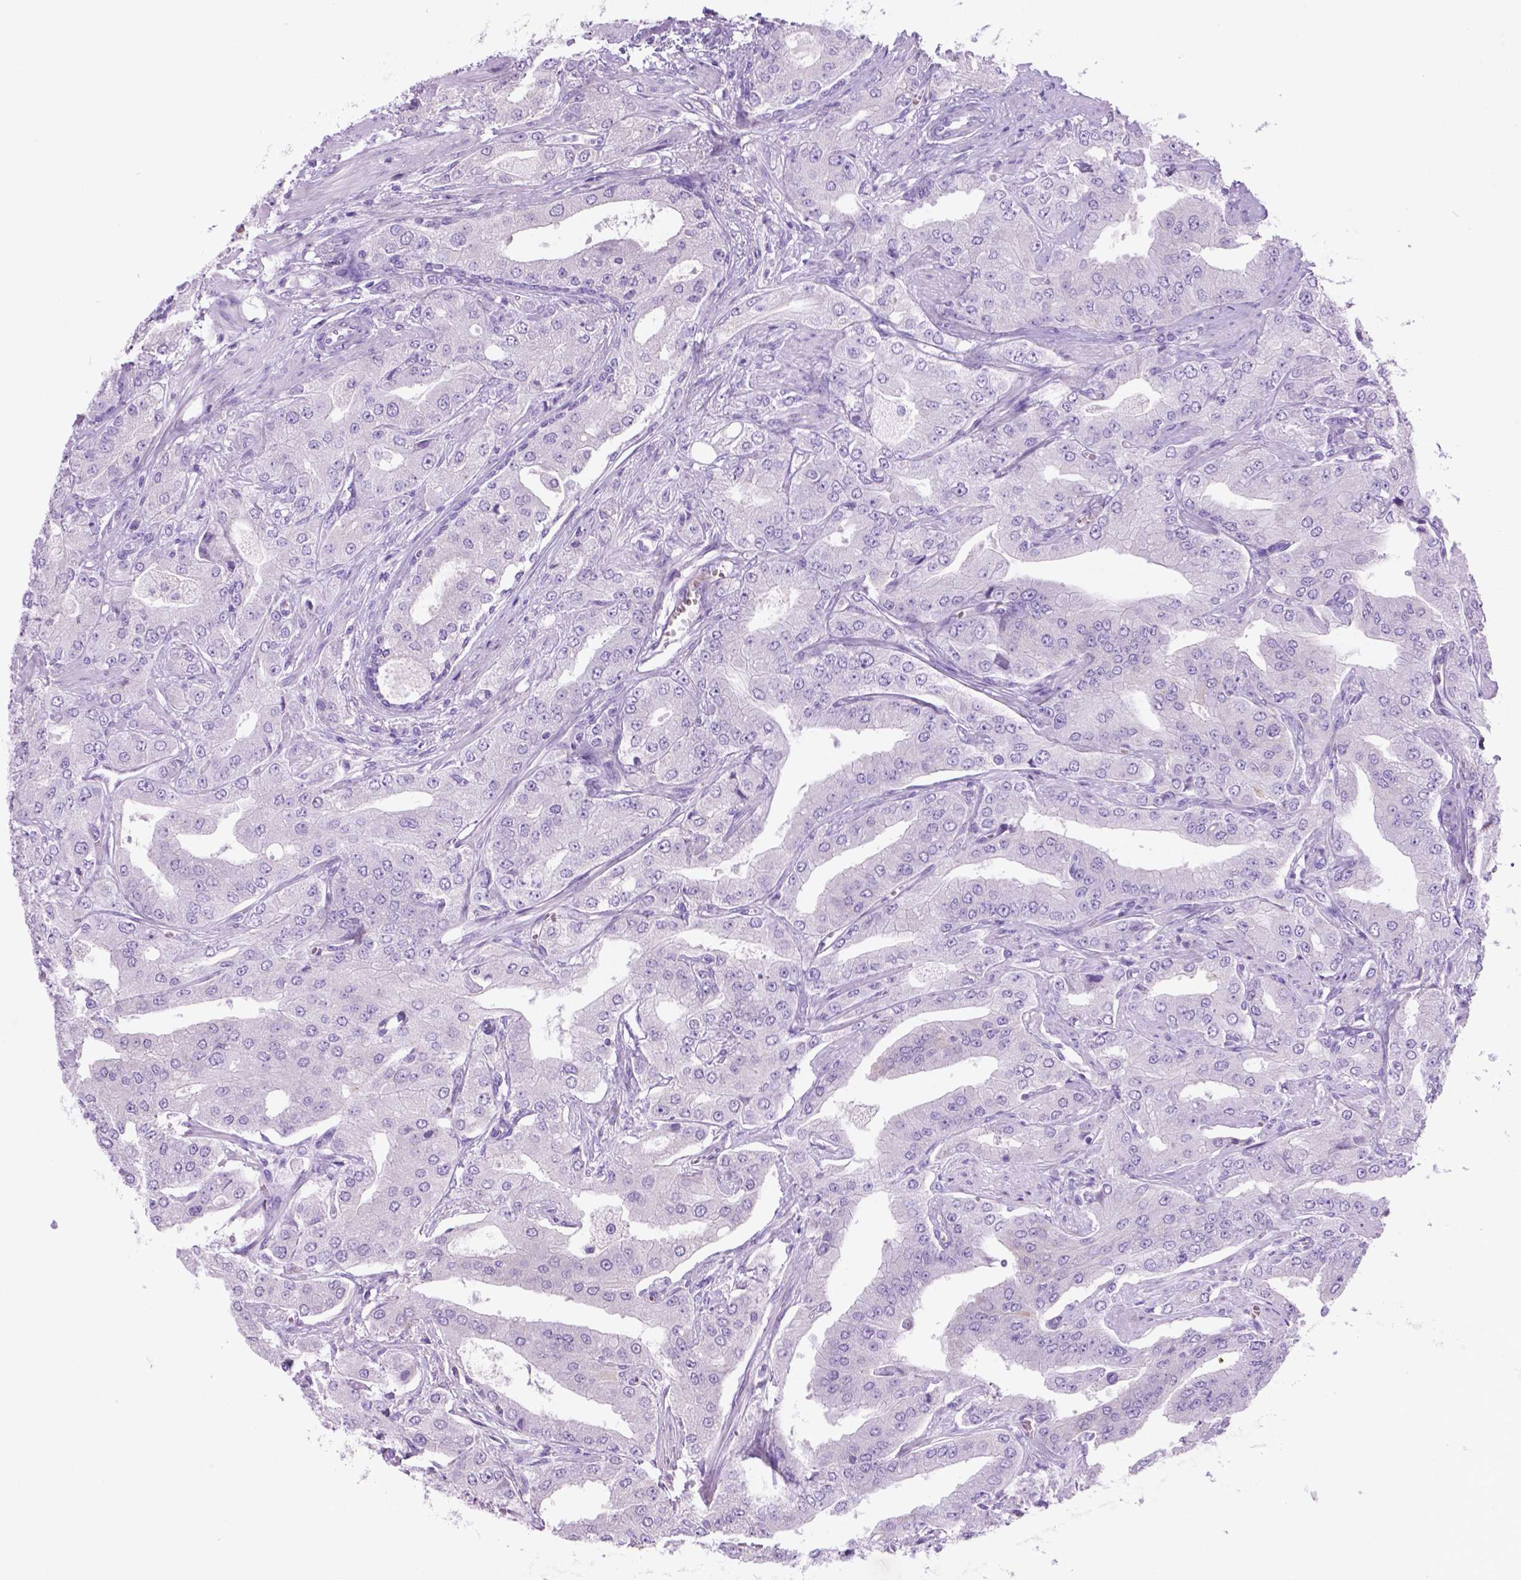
{"staining": {"intensity": "negative", "quantity": "none", "location": "none"}, "tissue": "prostate cancer", "cell_type": "Tumor cells", "image_type": "cancer", "snomed": [{"axis": "morphology", "description": "Adenocarcinoma, Low grade"}, {"axis": "topography", "description": "Prostate"}], "caption": "A micrograph of human adenocarcinoma (low-grade) (prostate) is negative for staining in tumor cells.", "gene": "GRIN2B", "patient": {"sex": "male", "age": 60}}